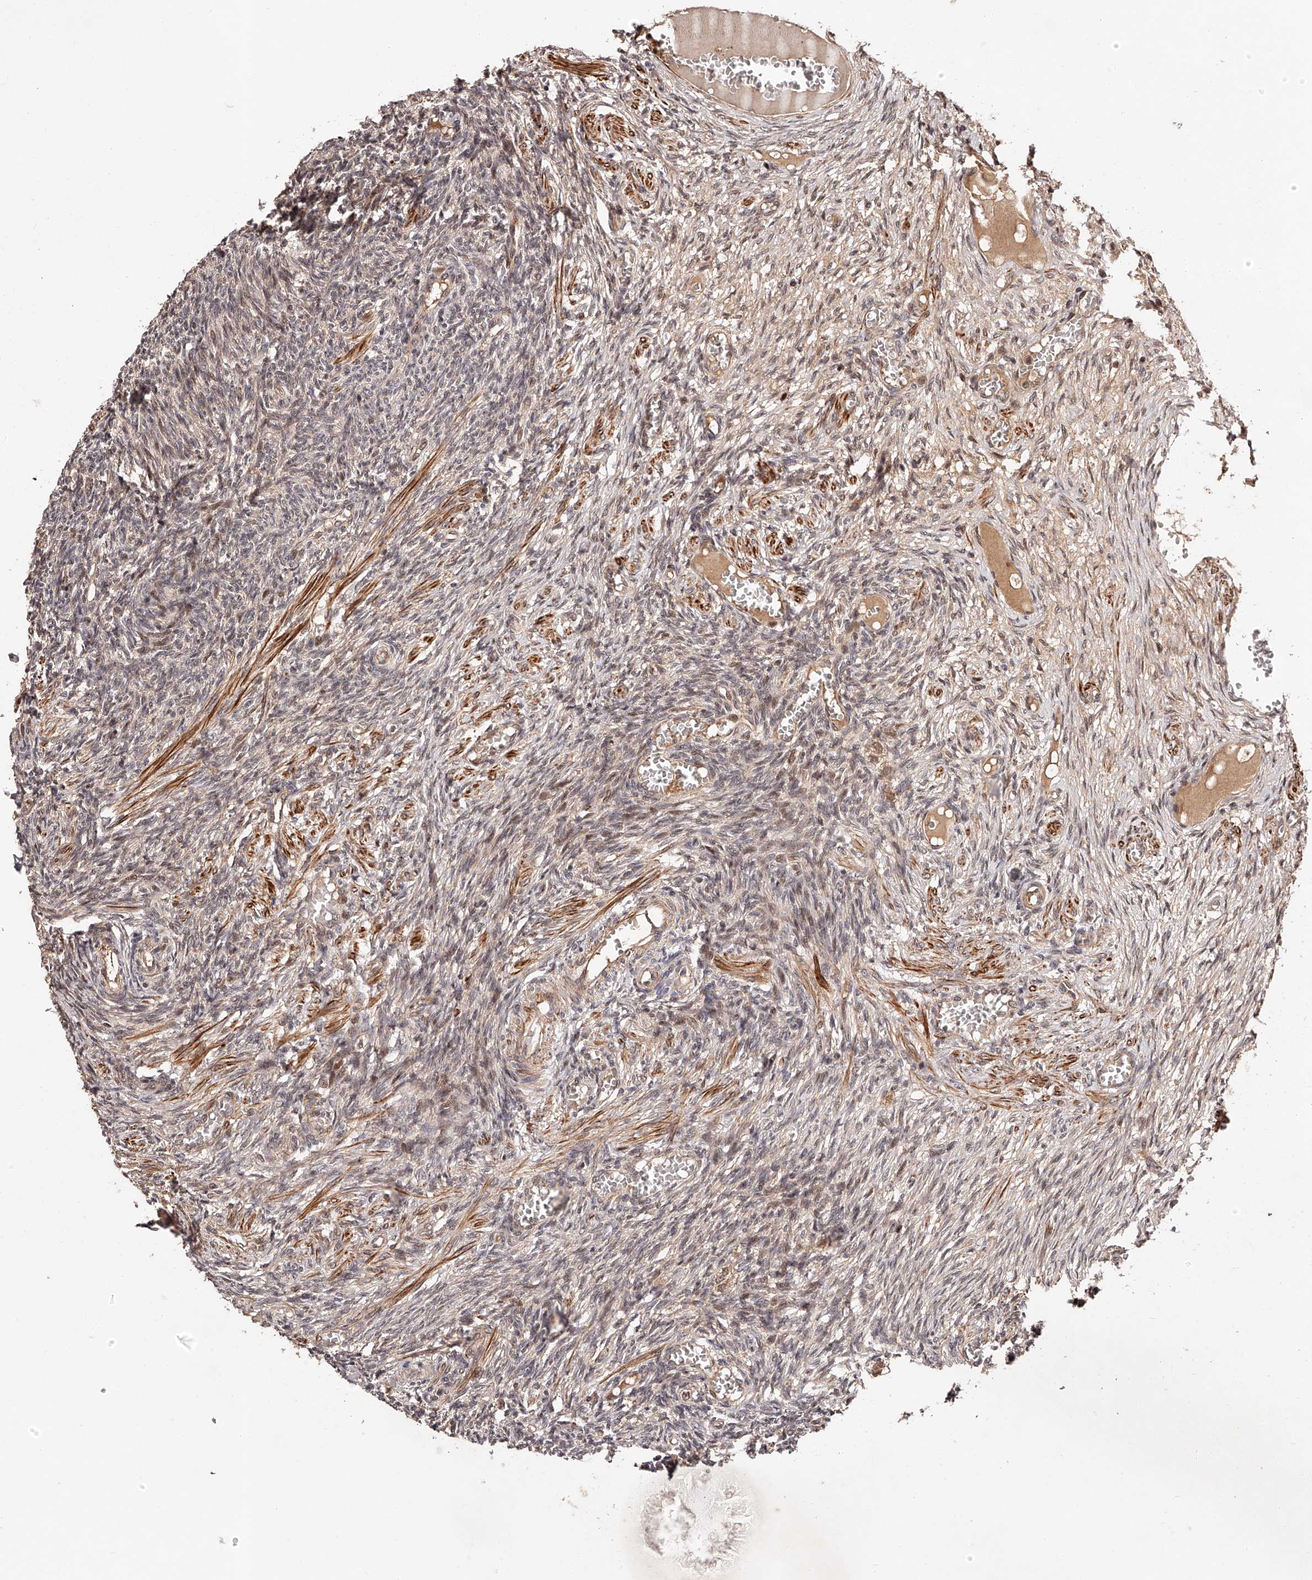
{"staining": {"intensity": "weak", "quantity": "<25%", "location": "cytoplasmic/membranous"}, "tissue": "ovary", "cell_type": "Ovarian stroma cells", "image_type": "normal", "snomed": [{"axis": "morphology", "description": "Normal tissue, NOS"}, {"axis": "topography", "description": "Ovary"}], "caption": "Immunohistochemistry (IHC) micrograph of normal ovary: ovary stained with DAB (3,3'-diaminobenzidine) reveals no significant protein expression in ovarian stroma cells.", "gene": "CUL7", "patient": {"sex": "female", "age": 27}}